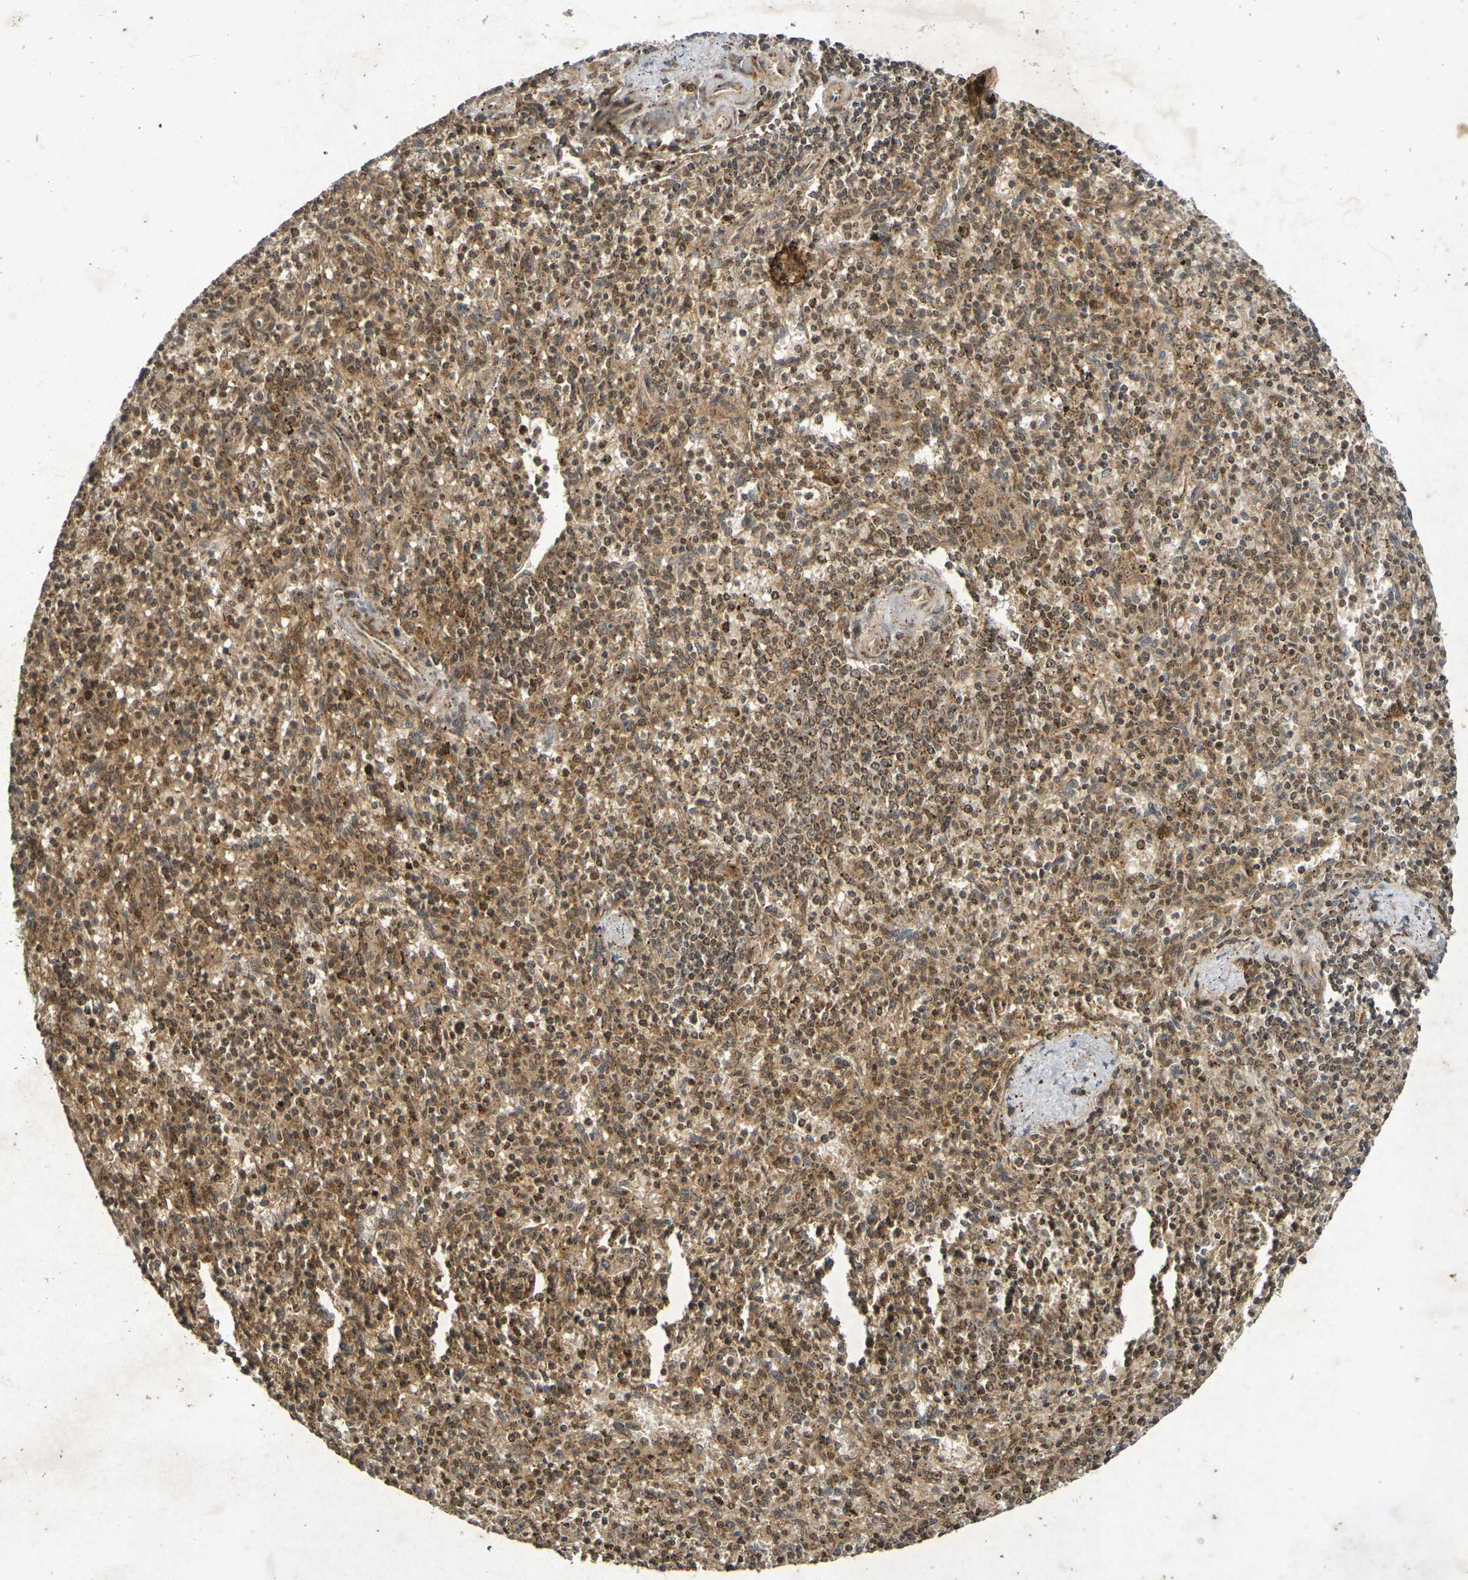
{"staining": {"intensity": "moderate", "quantity": ">75%", "location": "cytoplasmic/membranous,nuclear"}, "tissue": "spleen", "cell_type": "Cells in red pulp", "image_type": "normal", "snomed": [{"axis": "morphology", "description": "Normal tissue, NOS"}, {"axis": "topography", "description": "Spleen"}], "caption": "A brown stain labels moderate cytoplasmic/membranous,nuclear expression of a protein in cells in red pulp of unremarkable spleen. Using DAB (brown) and hematoxylin (blue) stains, captured at high magnification using brightfield microscopy.", "gene": "GUCY1A2", "patient": {"sex": "male", "age": 72}}